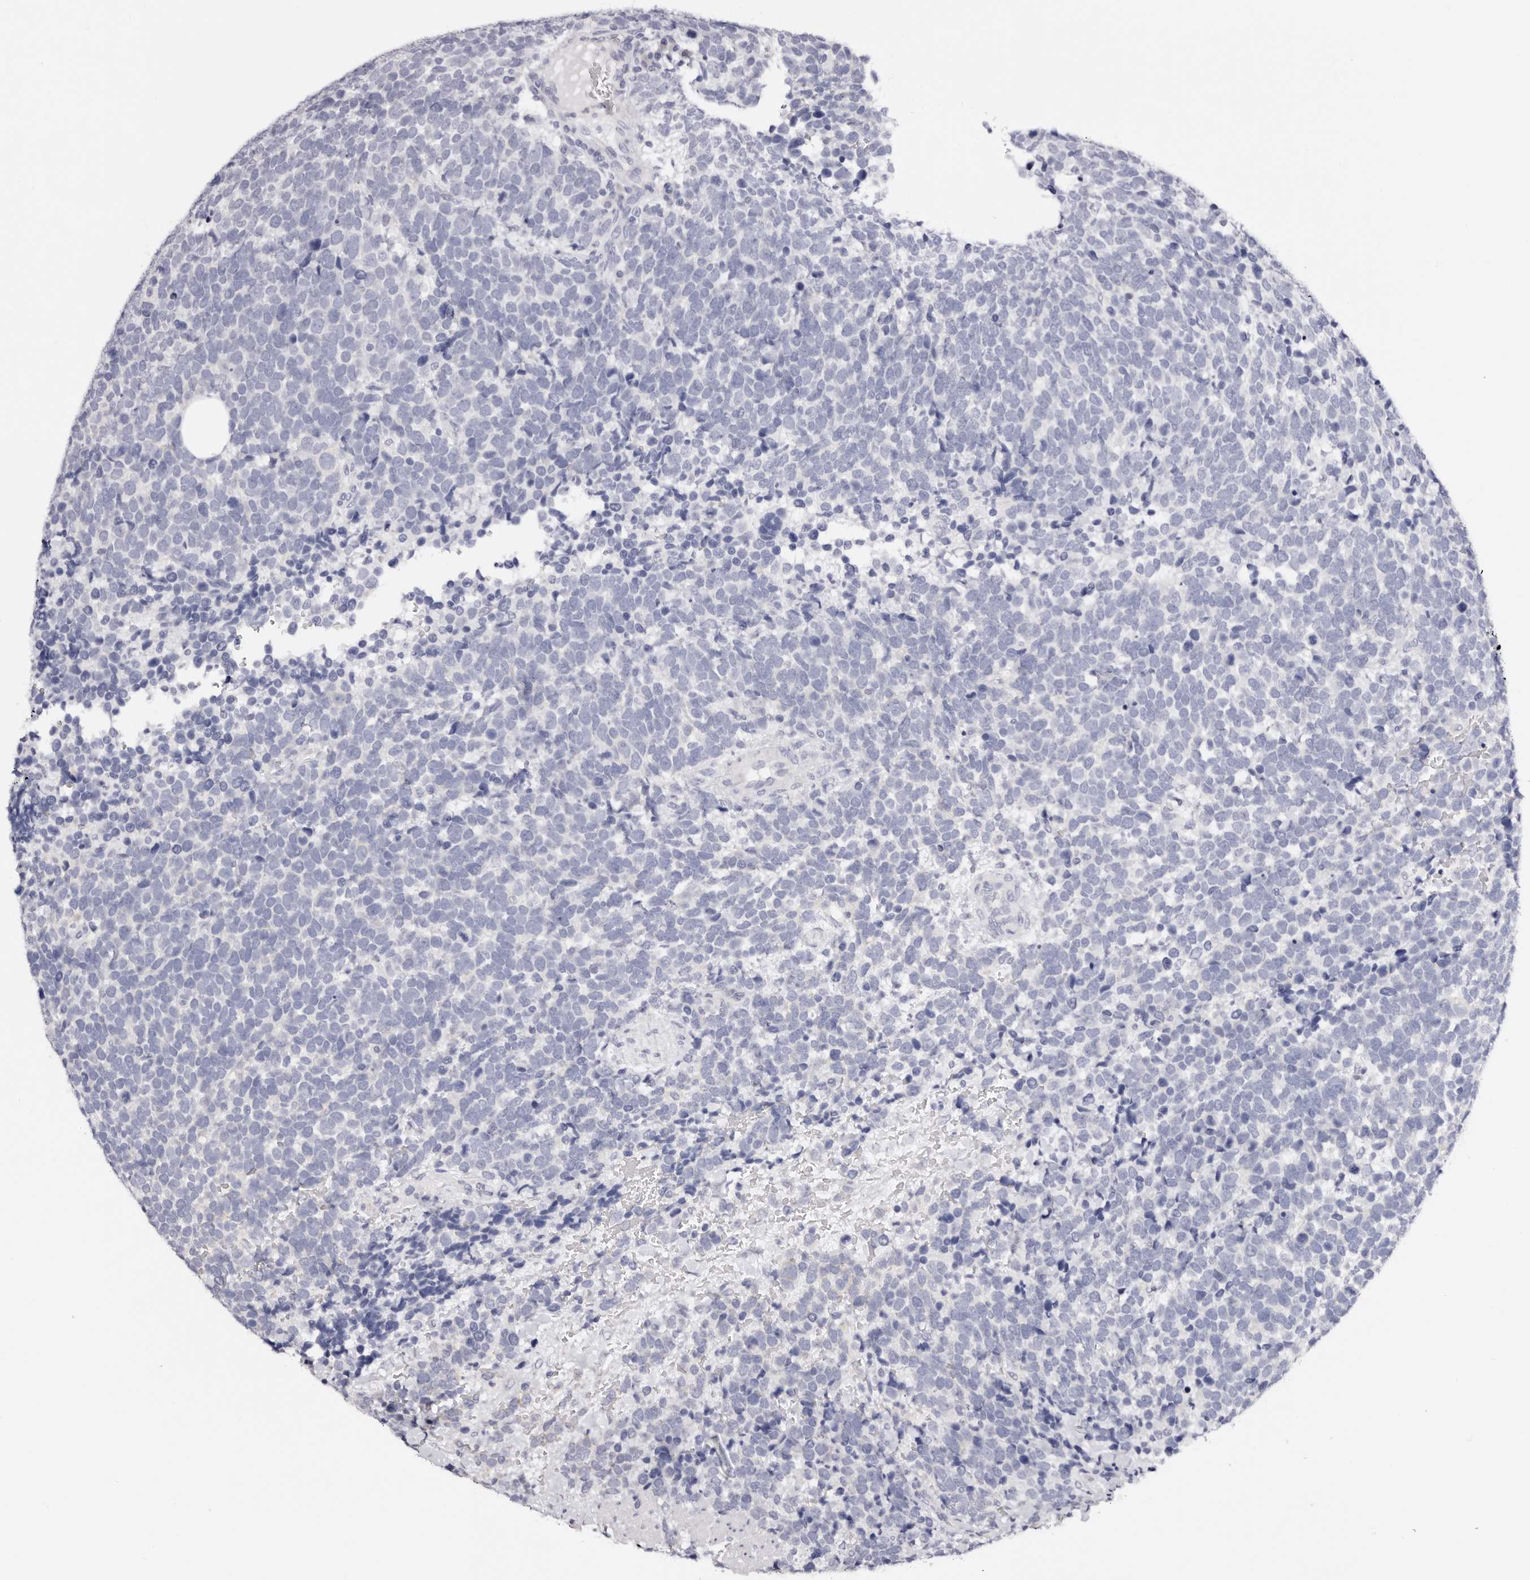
{"staining": {"intensity": "negative", "quantity": "none", "location": "none"}, "tissue": "urothelial cancer", "cell_type": "Tumor cells", "image_type": "cancer", "snomed": [{"axis": "morphology", "description": "Urothelial carcinoma, High grade"}, {"axis": "topography", "description": "Urinary bladder"}], "caption": "Human urothelial cancer stained for a protein using IHC demonstrates no expression in tumor cells.", "gene": "ROM1", "patient": {"sex": "female", "age": 82}}